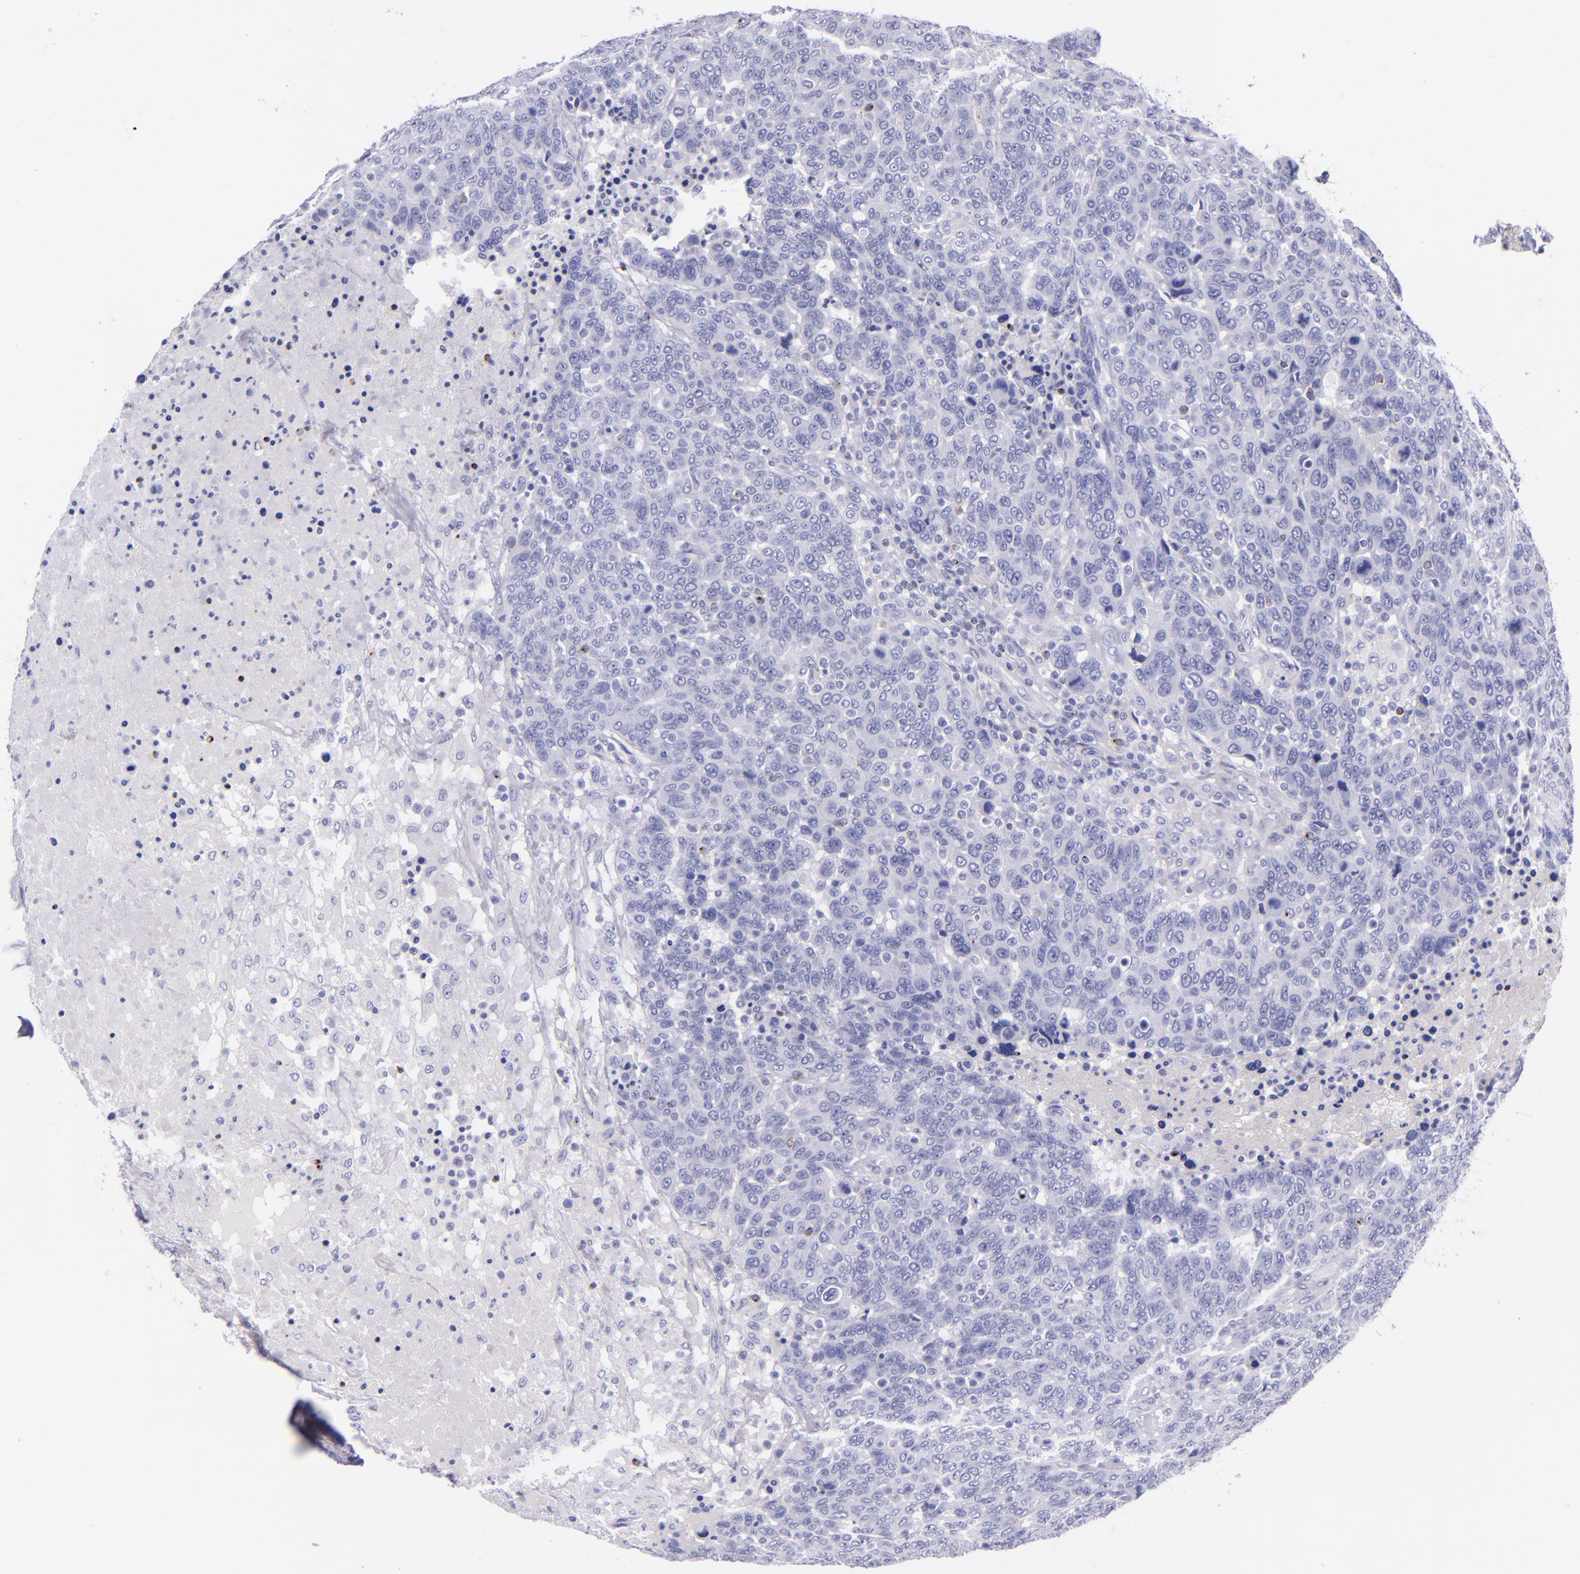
{"staining": {"intensity": "negative", "quantity": "none", "location": "none"}, "tissue": "breast cancer", "cell_type": "Tumor cells", "image_type": "cancer", "snomed": [{"axis": "morphology", "description": "Duct carcinoma"}, {"axis": "topography", "description": "Breast"}], "caption": "There is no significant positivity in tumor cells of breast cancer. (DAB immunohistochemistry, high magnification).", "gene": "LAG3", "patient": {"sex": "female", "age": 37}}